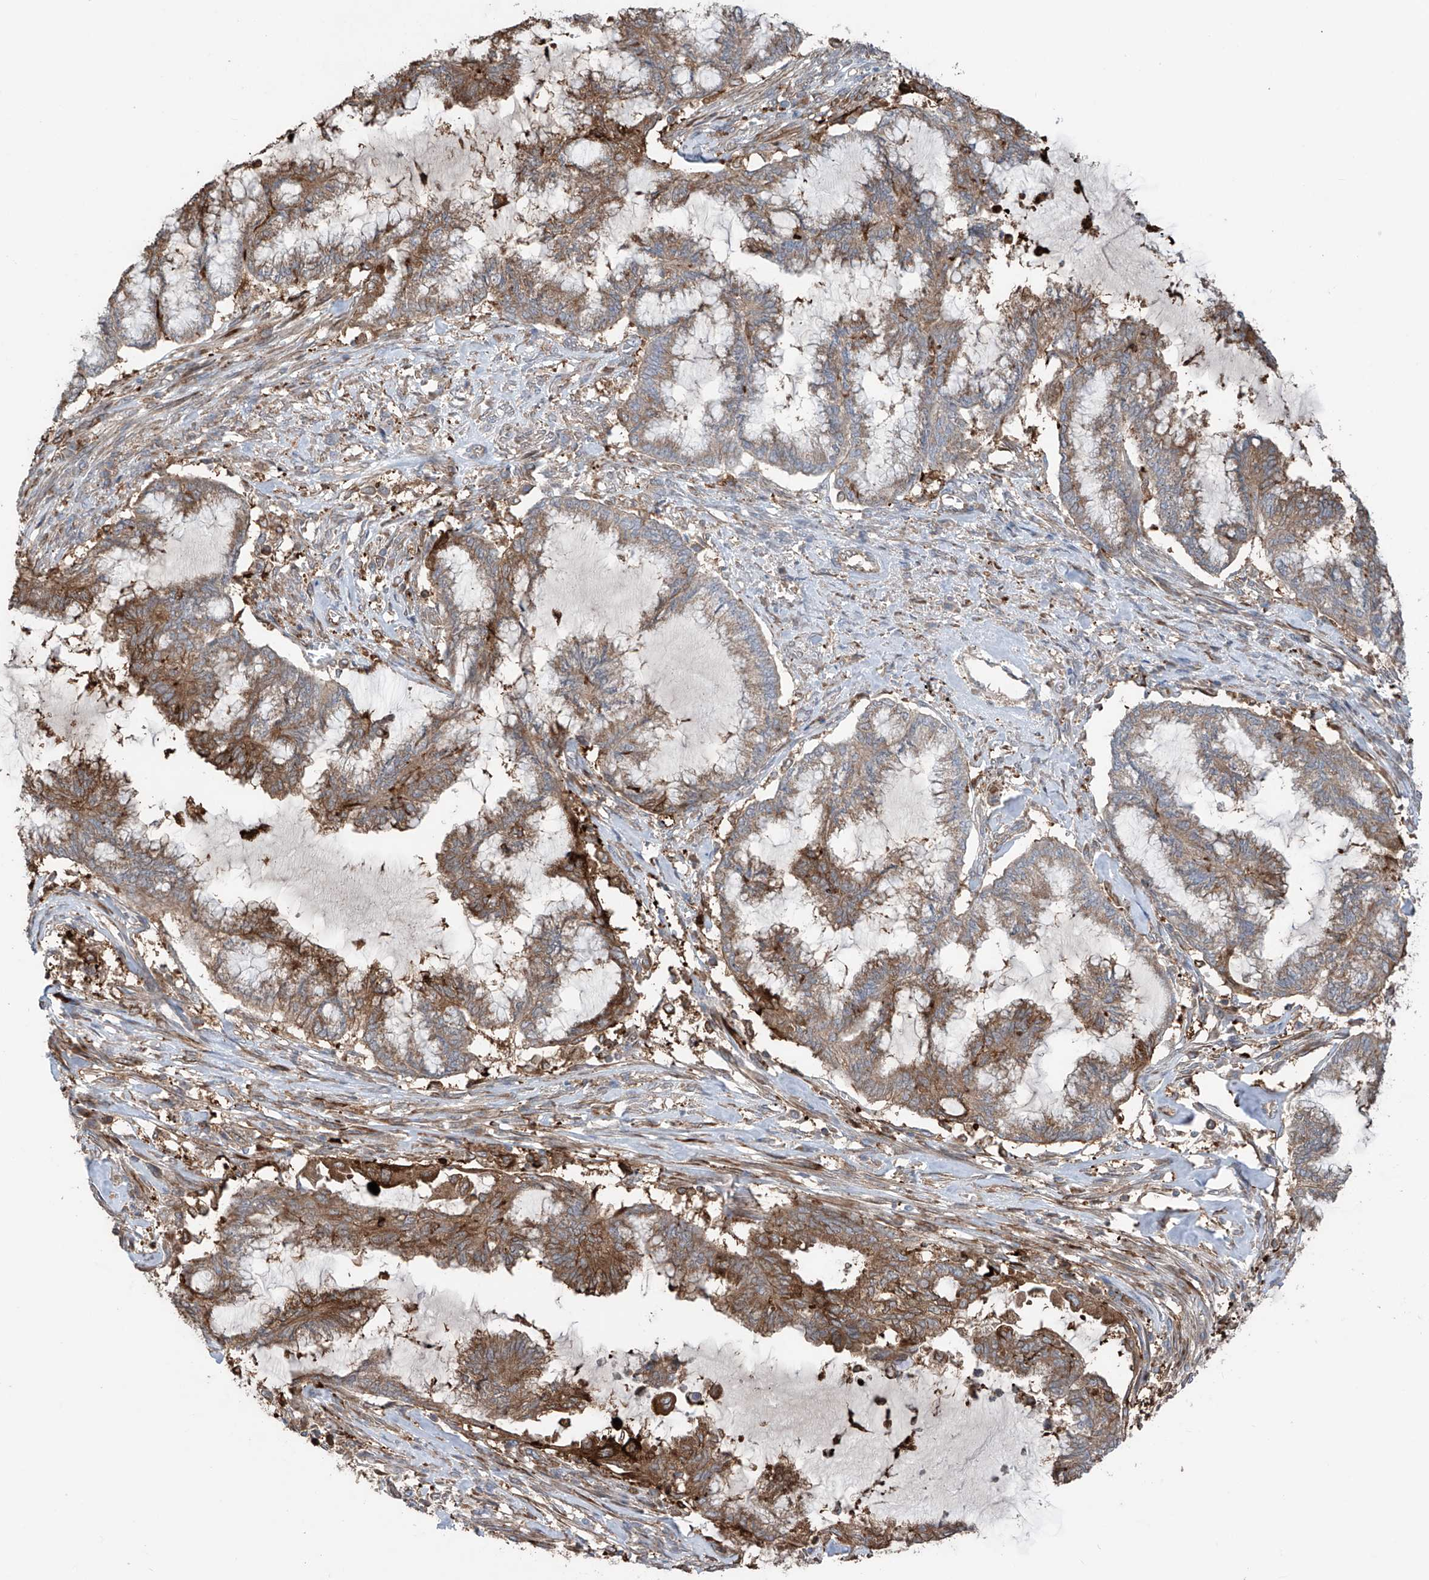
{"staining": {"intensity": "moderate", "quantity": ">75%", "location": "cytoplasmic/membranous"}, "tissue": "endometrial cancer", "cell_type": "Tumor cells", "image_type": "cancer", "snomed": [{"axis": "morphology", "description": "Adenocarcinoma, NOS"}, {"axis": "topography", "description": "Endometrium"}], "caption": "Brown immunohistochemical staining in adenocarcinoma (endometrial) shows moderate cytoplasmic/membranous positivity in about >75% of tumor cells.", "gene": "SAMD3", "patient": {"sex": "female", "age": 86}}